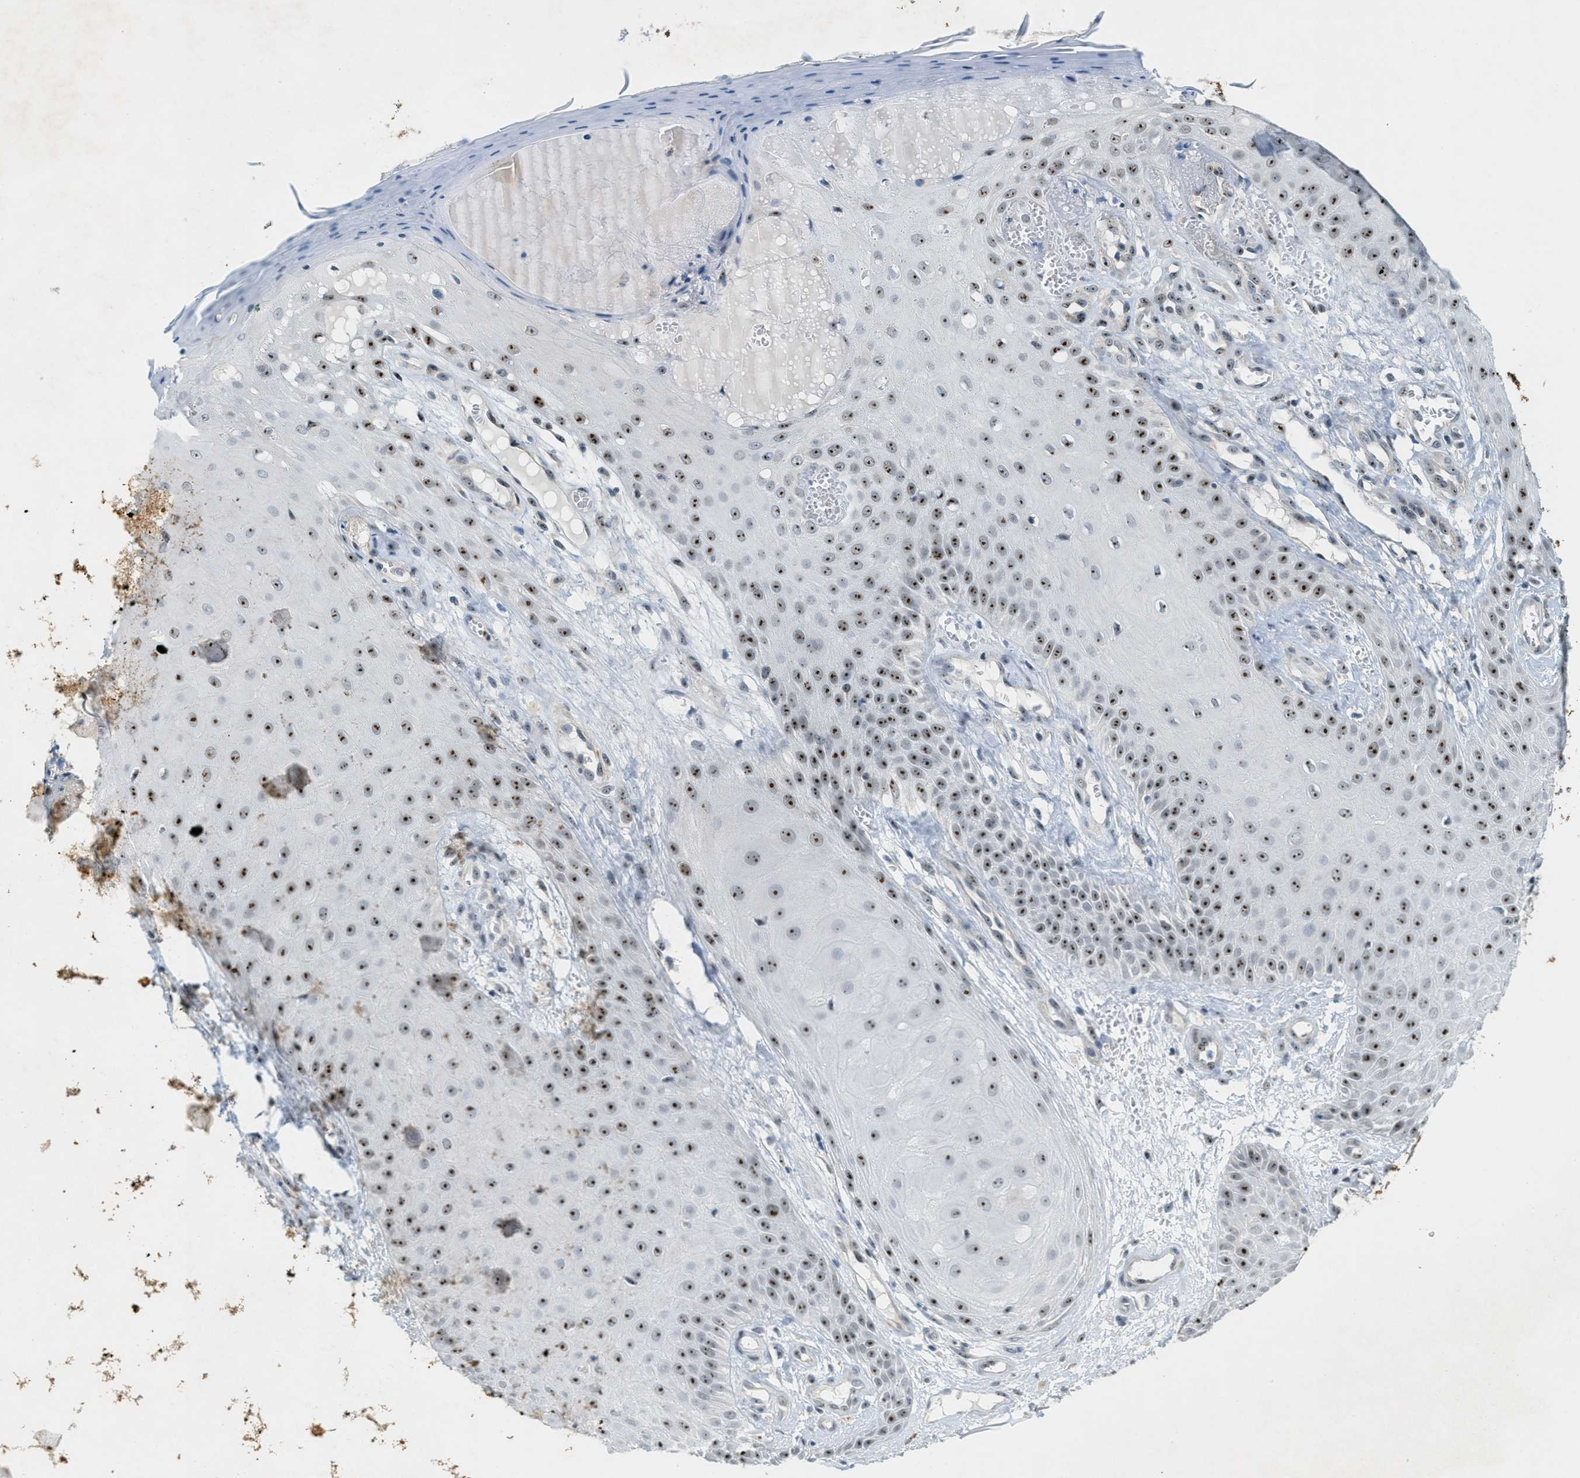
{"staining": {"intensity": "strong", "quantity": "25%-75%", "location": "nuclear"}, "tissue": "skin cancer", "cell_type": "Tumor cells", "image_type": "cancer", "snomed": [{"axis": "morphology", "description": "Squamous cell carcinoma, NOS"}, {"axis": "topography", "description": "Skin"}], "caption": "IHC image of human skin cancer (squamous cell carcinoma) stained for a protein (brown), which demonstrates high levels of strong nuclear staining in about 25%-75% of tumor cells.", "gene": "DDX47", "patient": {"sex": "male", "age": 74}}